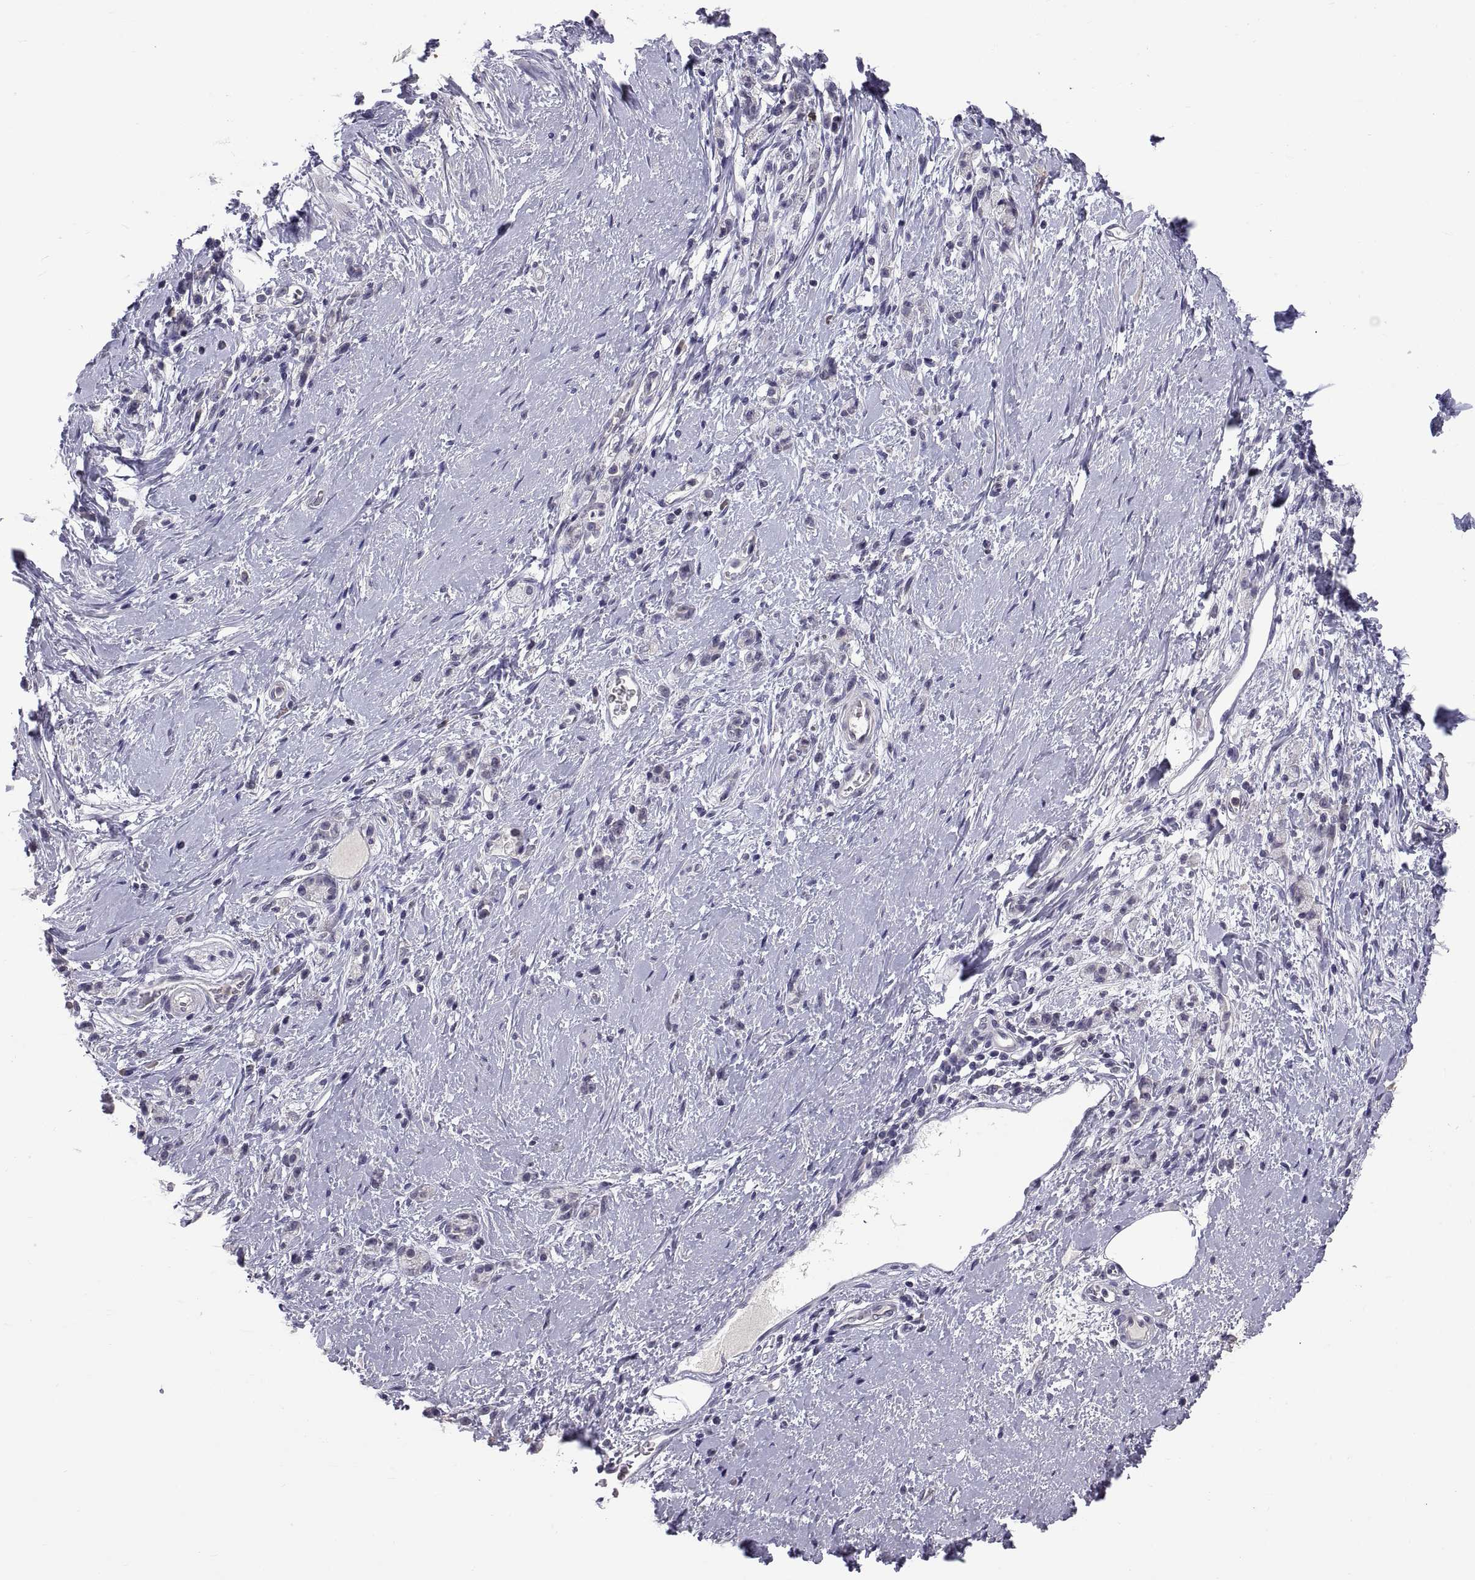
{"staining": {"intensity": "negative", "quantity": "none", "location": "none"}, "tissue": "stomach cancer", "cell_type": "Tumor cells", "image_type": "cancer", "snomed": [{"axis": "morphology", "description": "Adenocarcinoma, NOS"}, {"axis": "topography", "description": "Stomach"}], "caption": "Immunohistochemistry (IHC) micrograph of adenocarcinoma (stomach) stained for a protein (brown), which shows no expression in tumor cells.", "gene": "PKP1", "patient": {"sex": "male", "age": 58}}